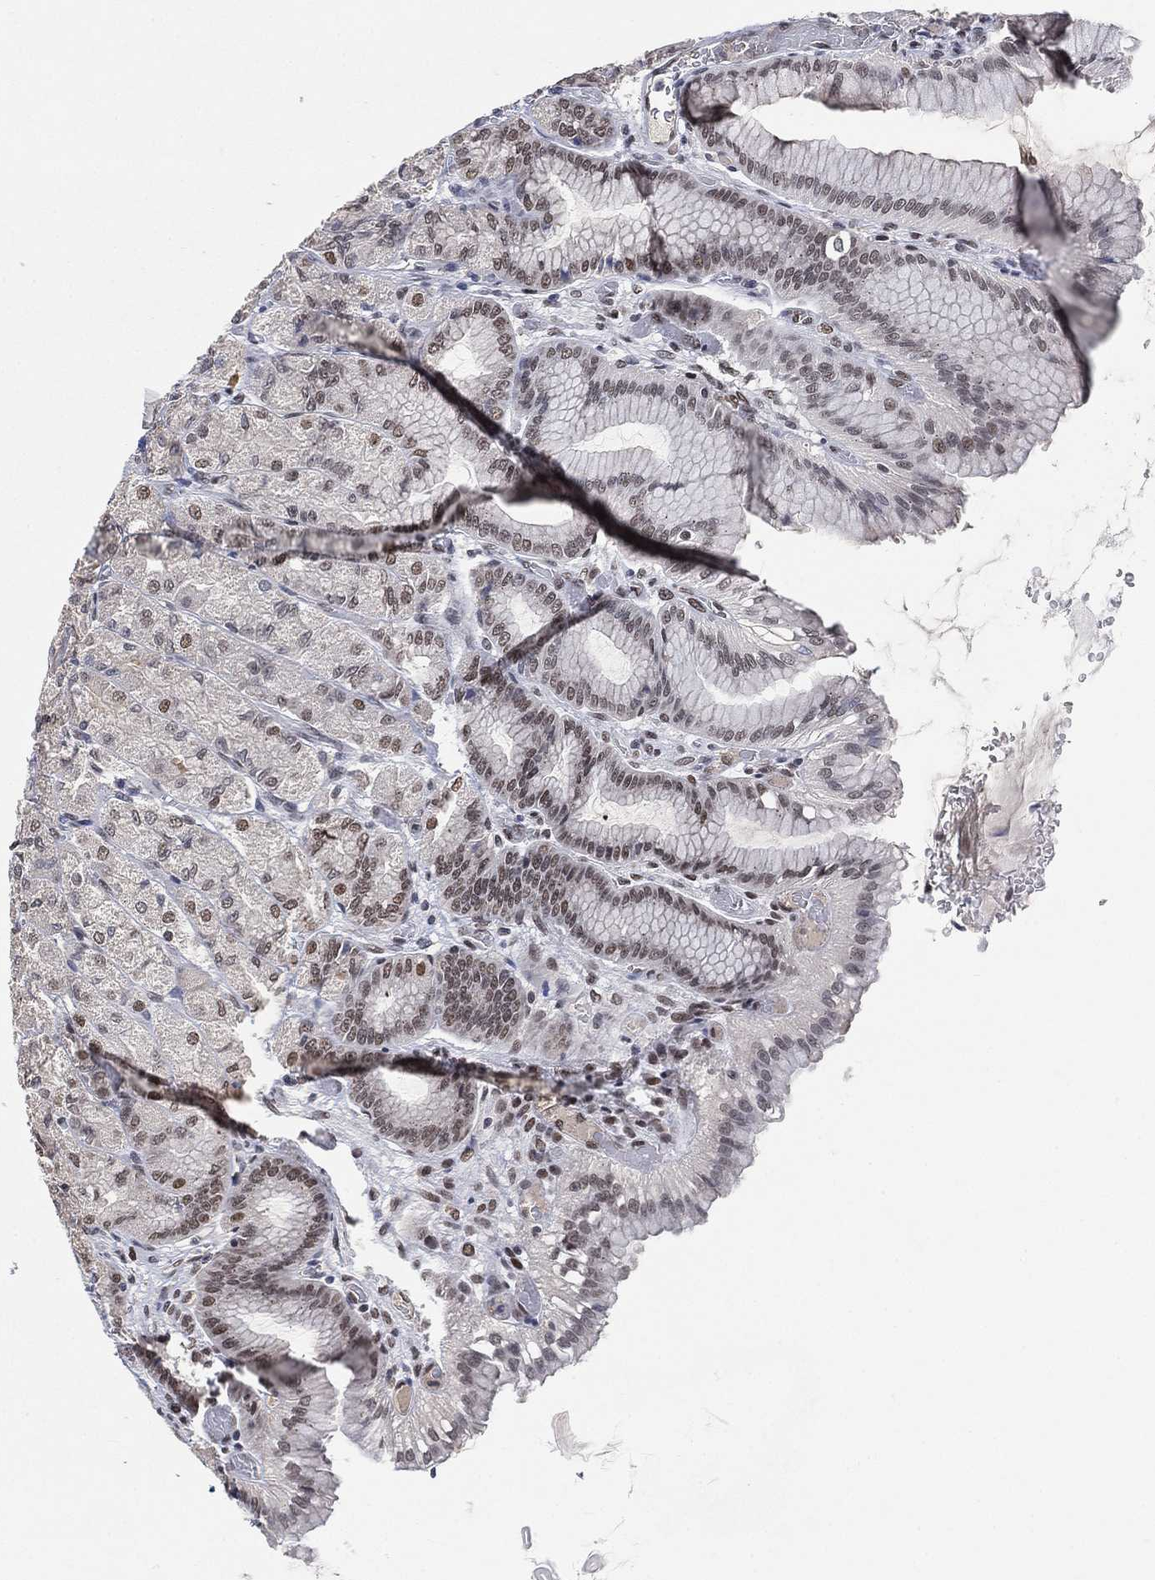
{"staining": {"intensity": "moderate", "quantity": "25%-75%", "location": "nuclear"}, "tissue": "stomach", "cell_type": "Glandular cells", "image_type": "normal", "snomed": [{"axis": "morphology", "description": "Normal tissue, NOS"}, {"axis": "morphology", "description": "Adenocarcinoma, NOS"}, {"axis": "morphology", "description": "Adenocarcinoma, High grade"}, {"axis": "topography", "description": "Stomach, upper"}, {"axis": "topography", "description": "Stomach"}], "caption": "Immunohistochemistry (IHC) (DAB (3,3'-diaminobenzidine)) staining of unremarkable human stomach reveals moderate nuclear protein staining in approximately 25%-75% of glandular cells.", "gene": "YLPM1", "patient": {"sex": "female", "age": 65}}